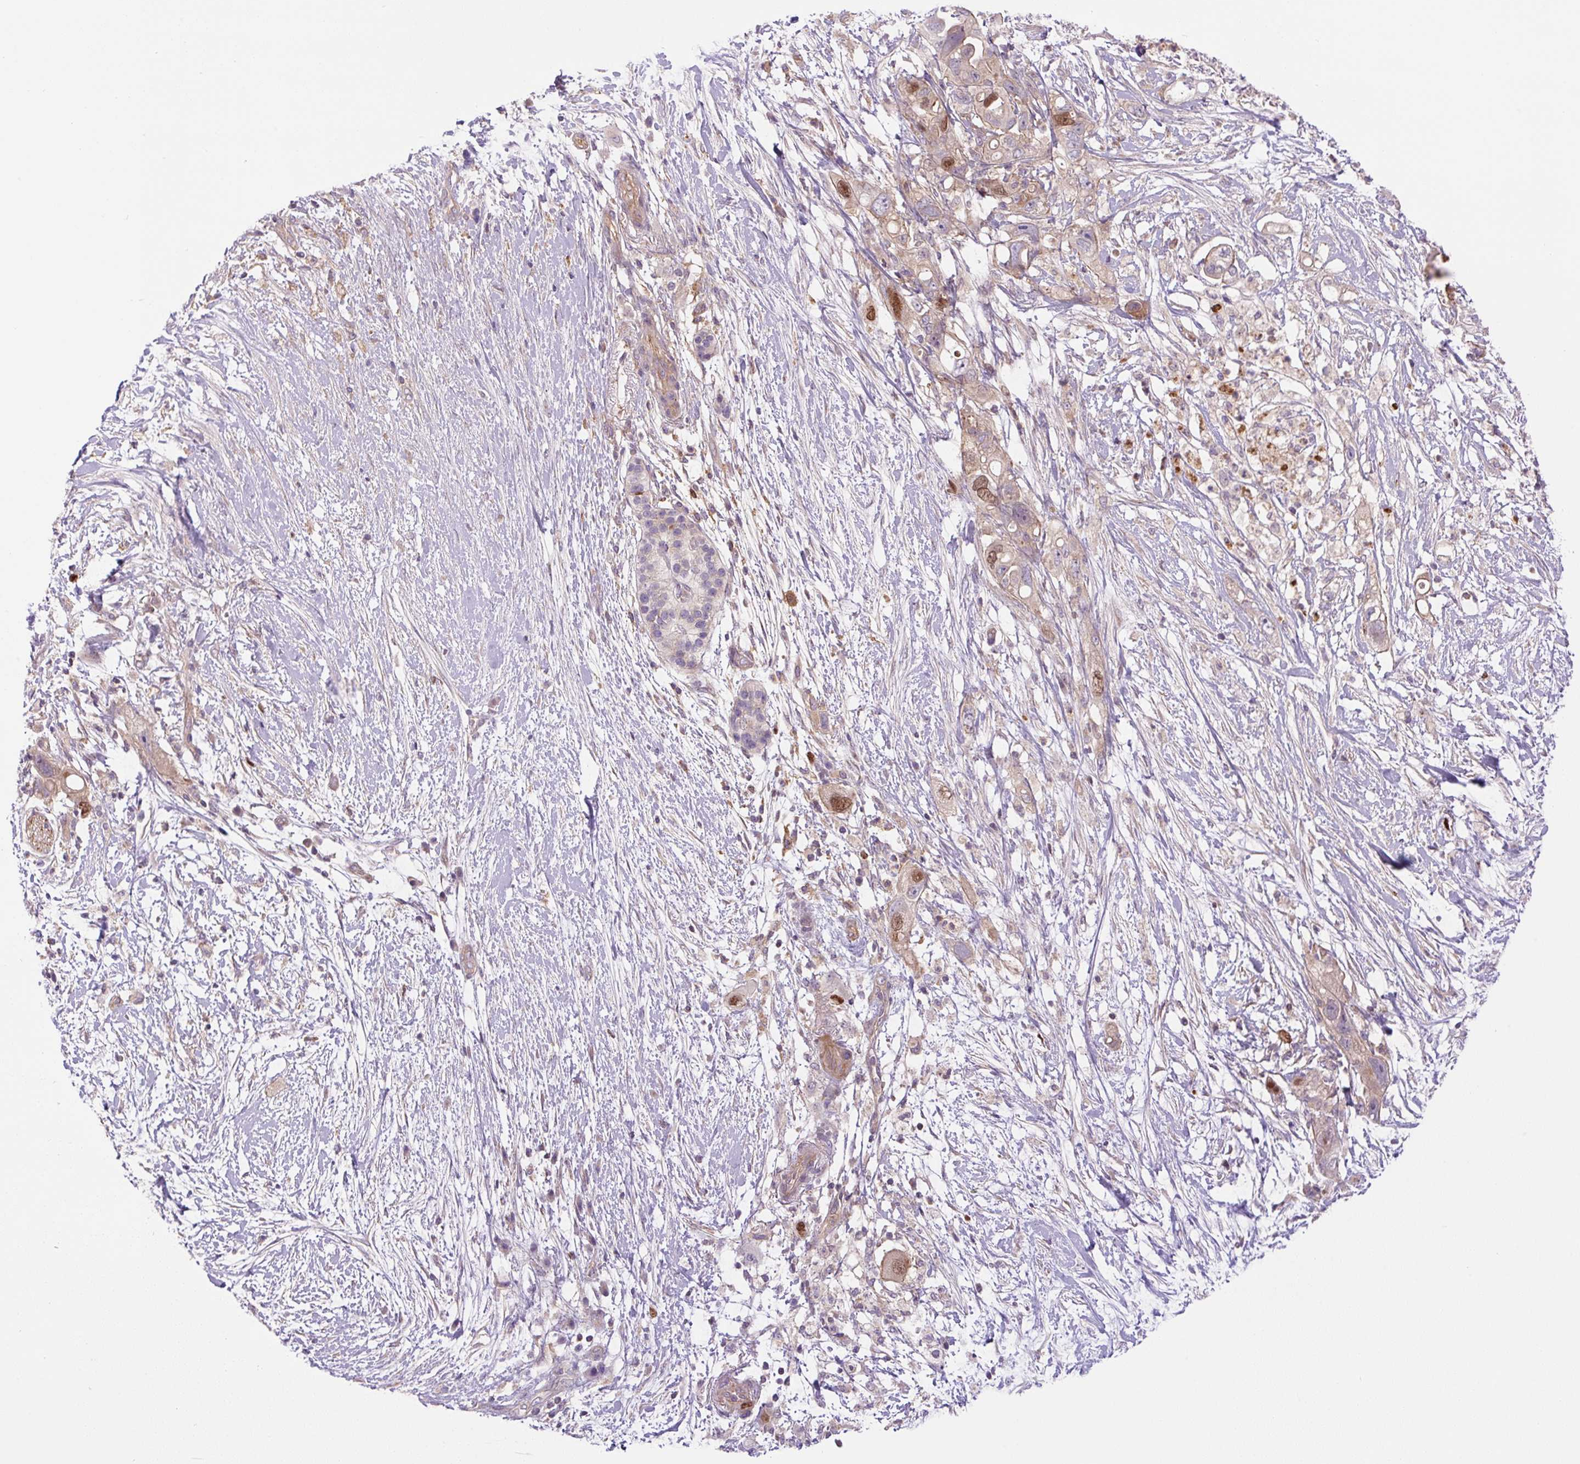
{"staining": {"intensity": "moderate", "quantity": "<25%", "location": "cytoplasmic/membranous,nuclear"}, "tissue": "pancreatic cancer", "cell_type": "Tumor cells", "image_type": "cancer", "snomed": [{"axis": "morphology", "description": "Adenocarcinoma, NOS"}, {"axis": "topography", "description": "Pancreas"}], "caption": "The micrograph displays a brown stain indicating the presence of a protein in the cytoplasmic/membranous and nuclear of tumor cells in adenocarcinoma (pancreatic).", "gene": "KIFC1", "patient": {"sex": "female", "age": 72}}